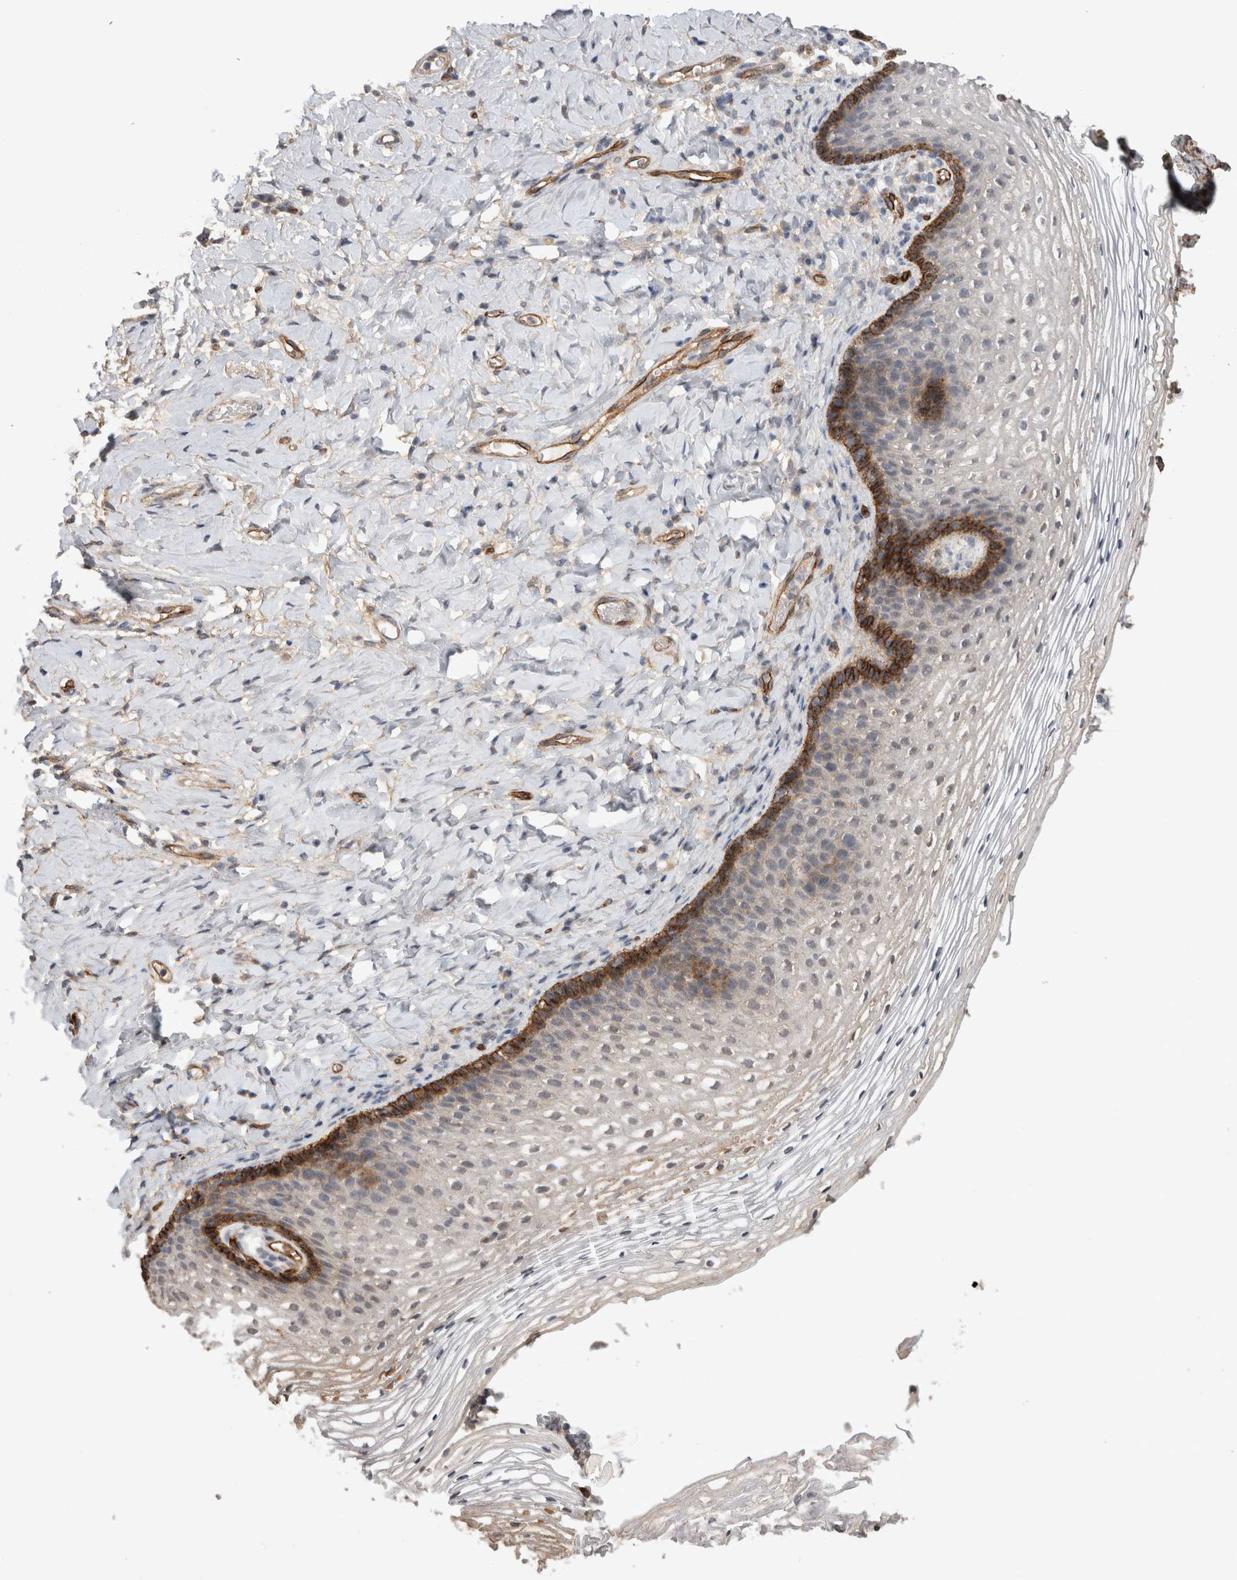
{"staining": {"intensity": "strong", "quantity": "<25%", "location": "cytoplasmic/membranous"}, "tissue": "vagina", "cell_type": "Squamous epithelial cells", "image_type": "normal", "snomed": [{"axis": "morphology", "description": "Normal tissue, NOS"}, {"axis": "topography", "description": "Vagina"}], "caption": "An IHC histopathology image of normal tissue is shown. Protein staining in brown highlights strong cytoplasmic/membranous positivity in vagina within squamous epithelial cells.", "gene": "CDH13", "patient": {"sex": "female", "age": 60}}